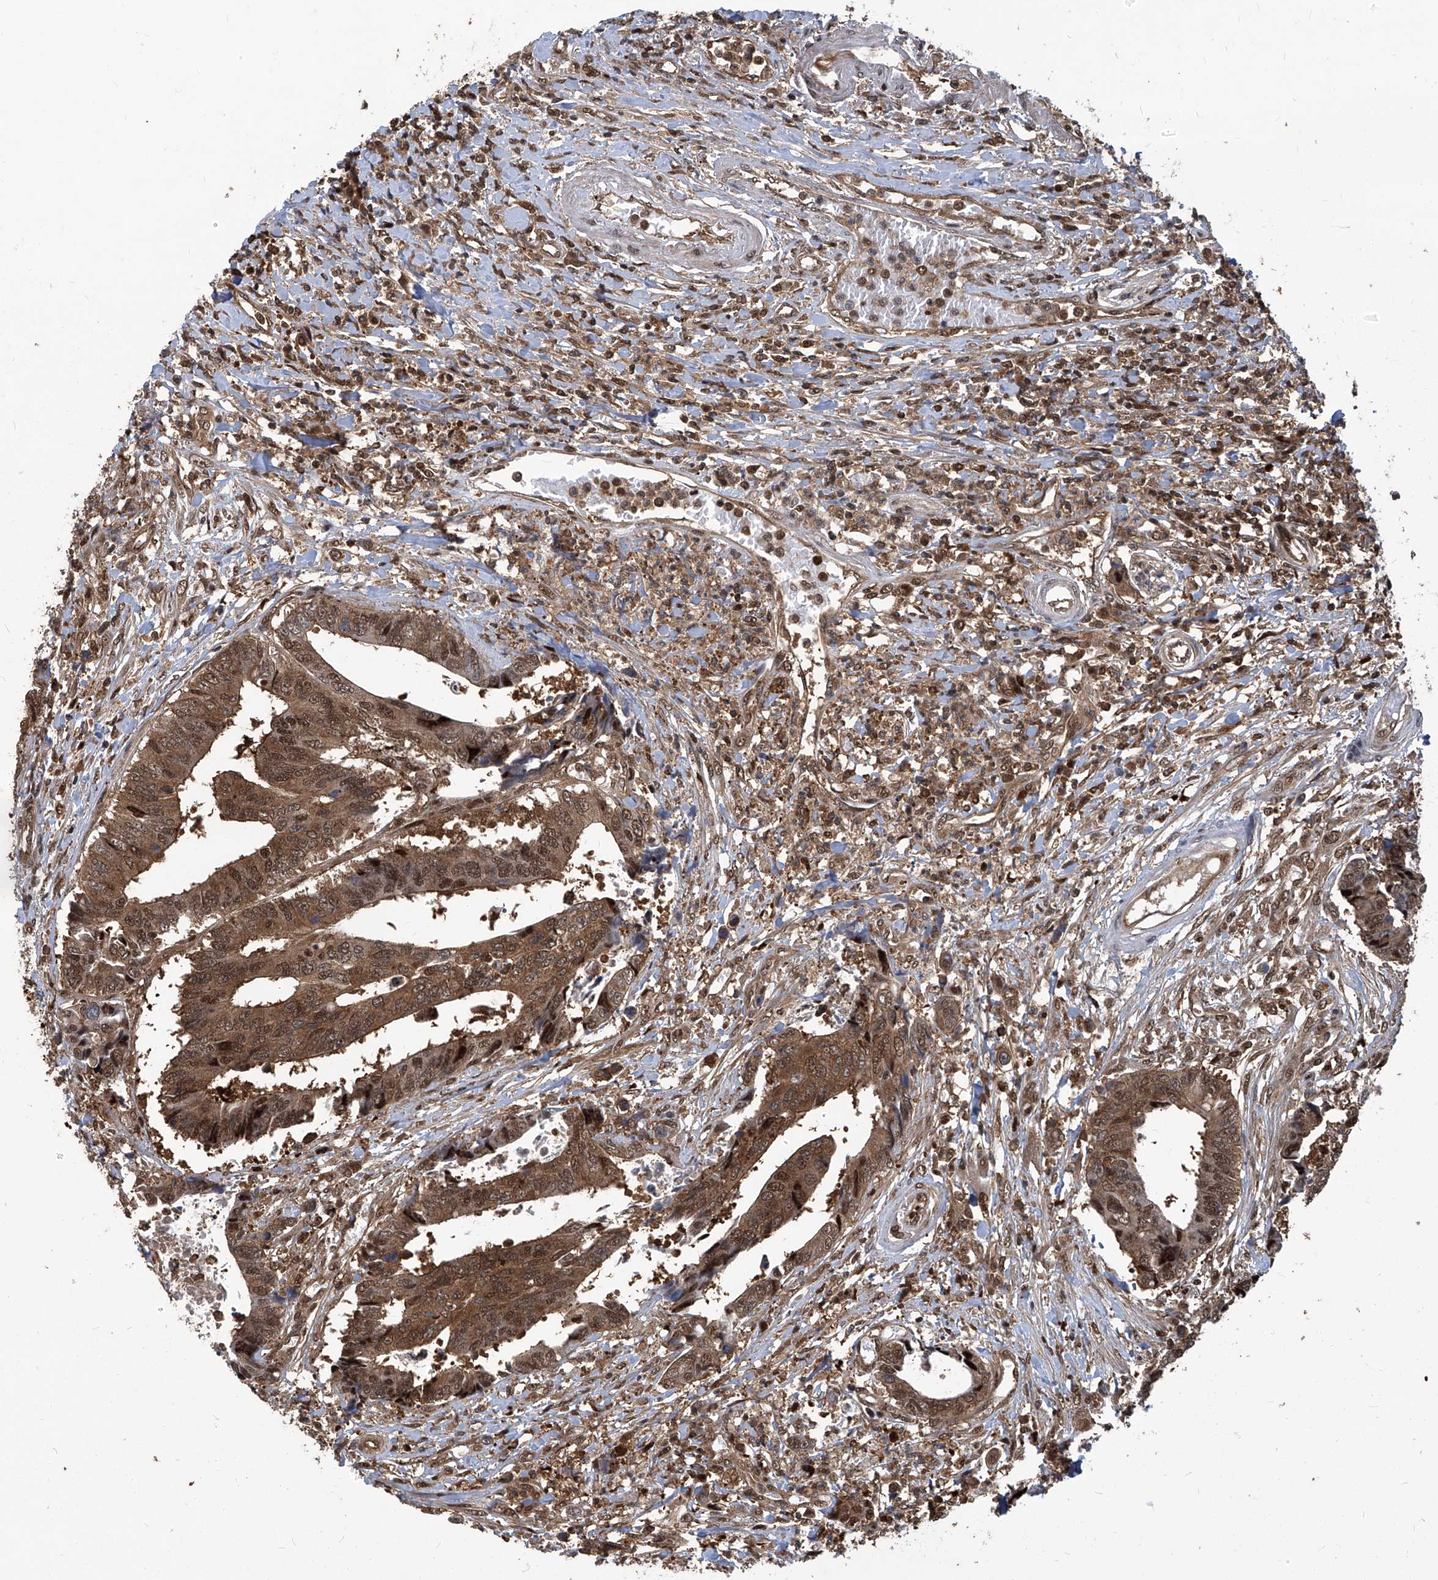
{"staining": {"intensity": "moderate", "quantity": ">75%", "location": "cytoplasmic/membranous,nuclear"}, "tissue": "colorectal cancer", "cell_type": "Tumor cells", "image_type": "cancer", "snomed": [{"axis": "morphology", "description": "Adenocarcinoma, NOS"}, {"axis": "topography", "description": "Rectum"}], "caption": "Moderate cytoplasmic/membranous and nuclear expression for a protein is seen in approximately >75% of tumor cells of adenocarcinoma (colorectal) using immunohistochemistry (IHC).", "gene": "PSMB1", "patient": {"sex": "male", "age": 84}}